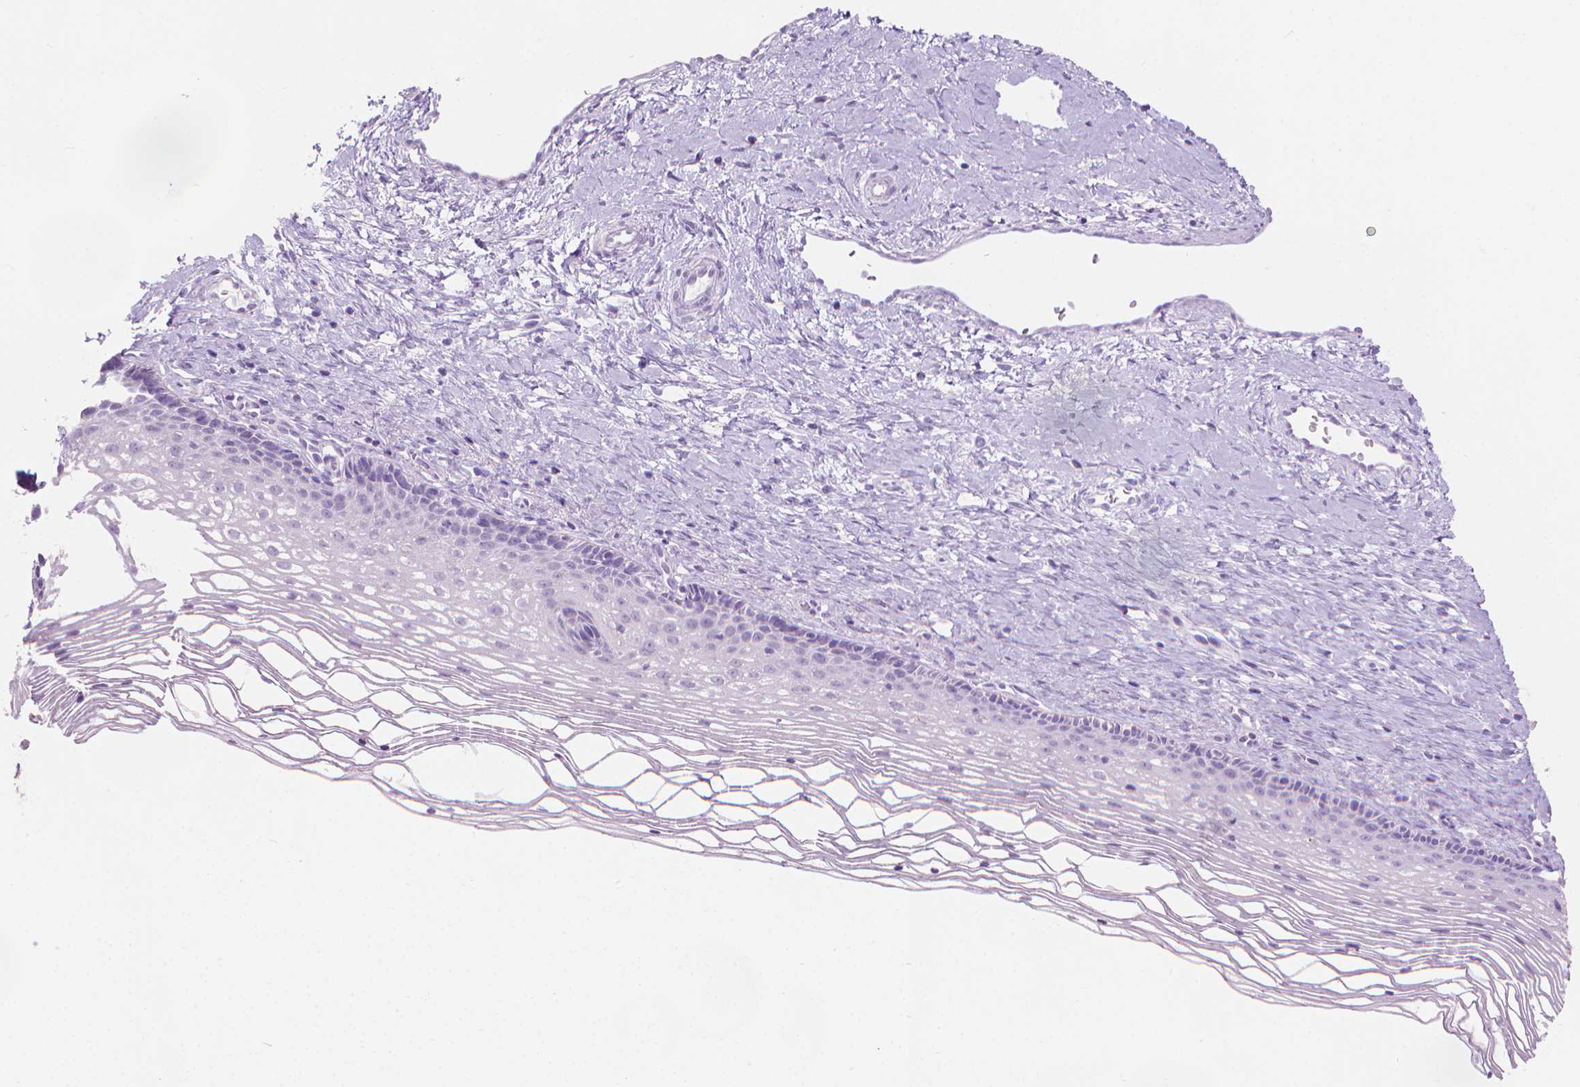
{"staining": {"intensity": "negative", "quantity": "none", "location": "none"}, "tissue": "cervix", "cell_type": "Glandular cells", "image_type": "normal", "snomed": [{"axis": "morphology", "description": "Normal tissue, NOS"}, {"axis": "topography", "description": "Cervix"}], "caption": "Immunohistochemistry micrograph of benign cervix stained for a protein (brown), which shows no positivity in glandular cells.", "gene": "CFAP52", "patient": {"sex": "female", "age": 34}}